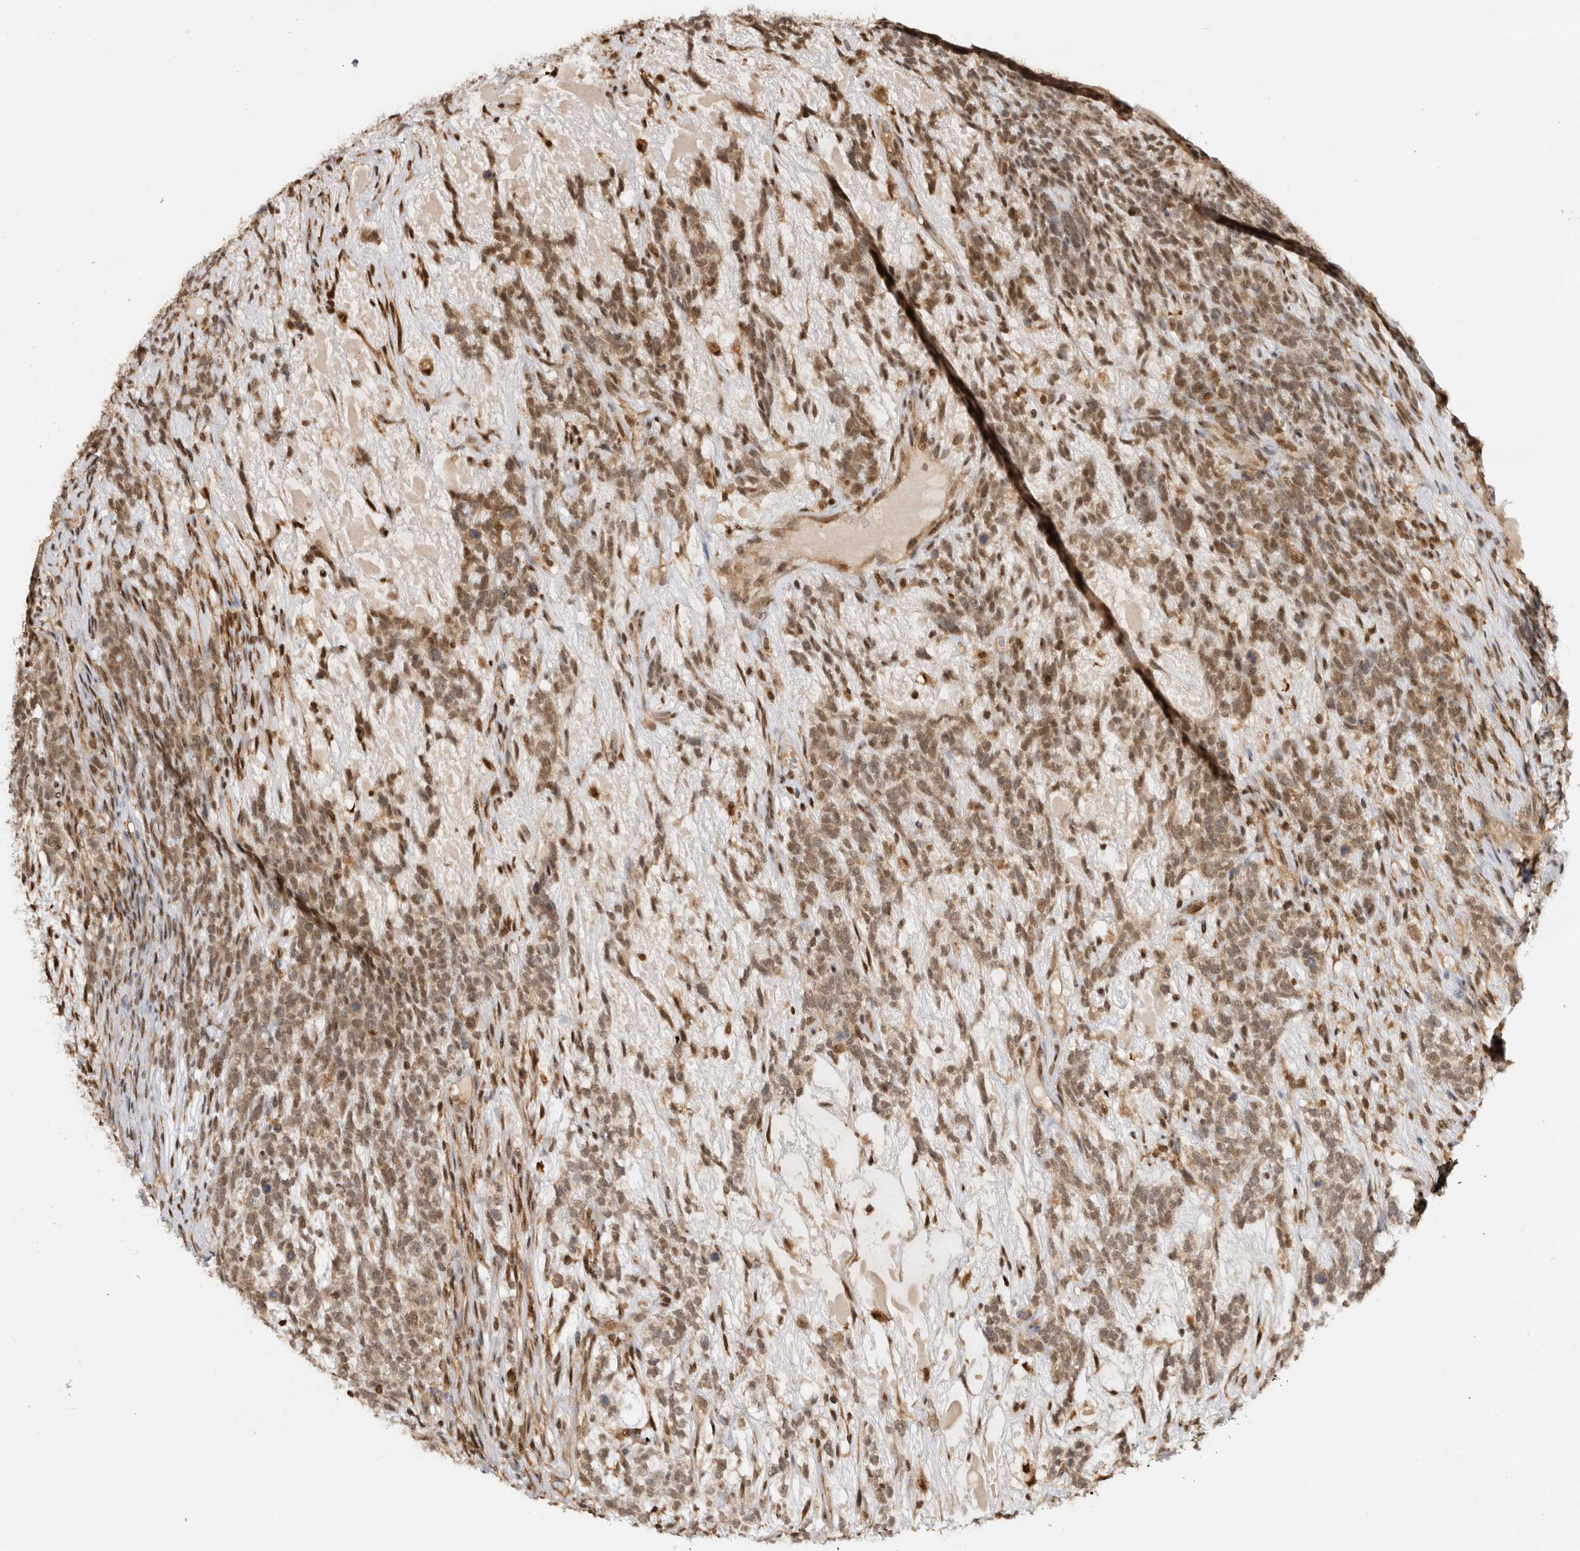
{"staining": {"intensity": "moderate", "quantity": ">75%", "location": "cytoplasmic/membranous,nuclear"}, "tissue": "testis cancer", "cell_type": "Tumor cells", "image_type": "cancer", "snomed": [{"axis": "morphology", "description": "Seminoma, NOS"}, {"axis": "morphology", "description": "Carcinoma, Embryonal, NOS"}, {"axis": "topography", "description": "Testis"}], "caption": "Tumor cells display medium levels of moderate cytoplasmic/membranous and nuclear positivity in about >75% of cells in human testis cancer.", "gene": "ADPRS", "patient": {"sex": "male", "age": 28}}